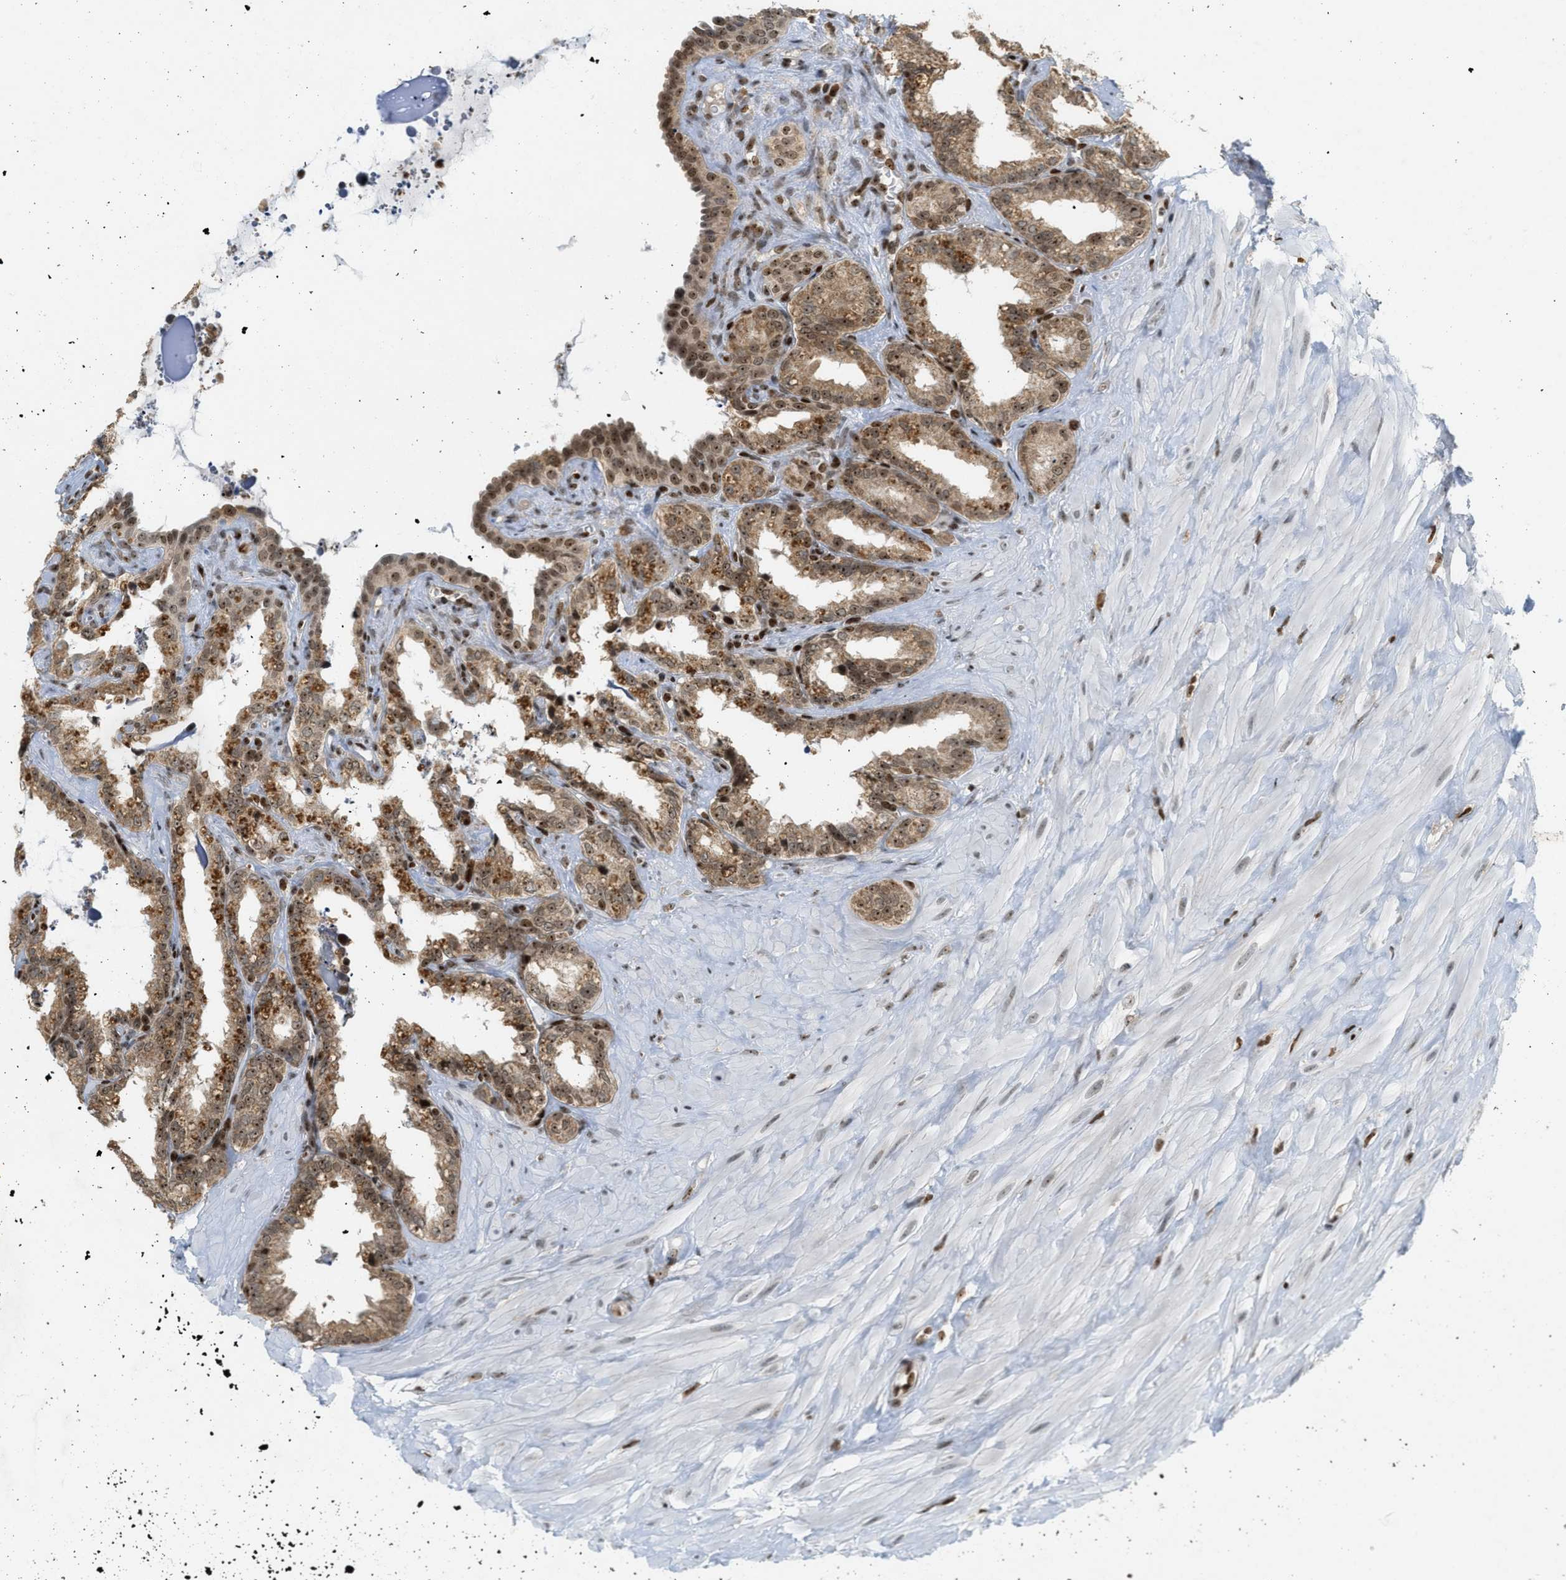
{"staining": {"intensity": "moderate", "quantity": ">75%", "location": "cytoplasmic/membranous,nuclear"}, "tissue": "seminal vesicle", "cell_type": "Glandular cells", "image_type": "normal", "snomed": [{"axis": "morphology", "description": "Normal tissue, NOS"}, {"axis": "topography", "description": "Seminal veicle"}], "caption": "IHC staining of unremarkable seminal vesicle, which demonstrates medium levels of moderate cytoplasmic/membranous,nuclear positivity in about >75% of glandular cells indicating moderate cytoplasmic/membranous,nuclear protein expression. The staining was performed using DAB (brown) for protein detection and nuclei were counterstained in hematoxylin (blue).", "gene": "ZNF22", "patient": {"sex": "male", "age": 64}}